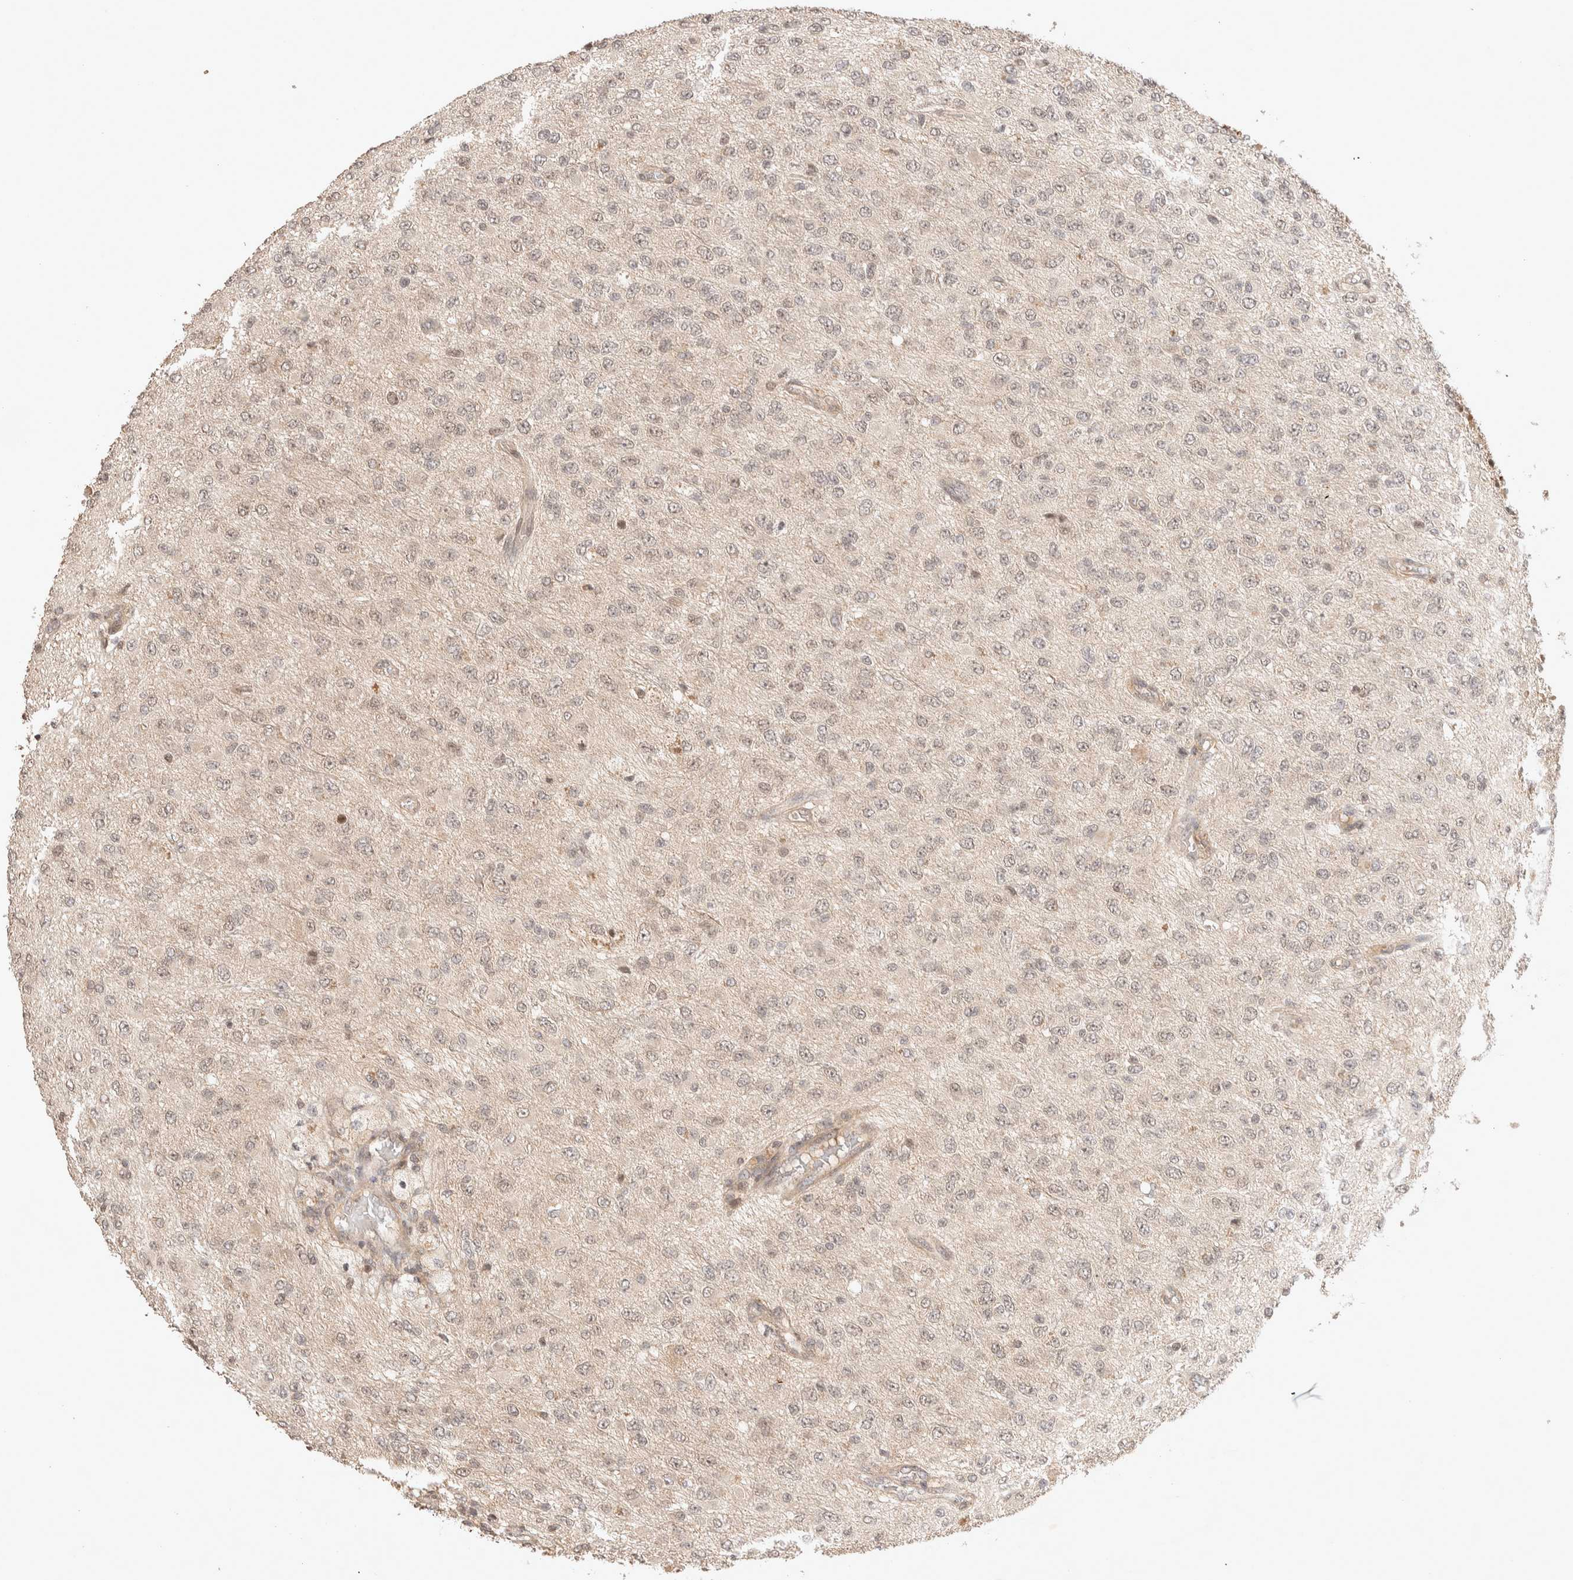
{"staining": {"intensity": "weak", "quantity": "<25%", "location": "nuclear"}, "tissue": "glioma", "cell_type": "Tumor cells", "image_type": "cancer", "snomed": [{"axis": "morphology", "description": "Glioma, malignant, High grade"}, {"axis": "topography", "description": "pancreas cauda"}], "caption": "Tumor cells are negative for brown protein staining in malignant glioma (high-grade). (DAB (3,3'-diaminobenzidine) immunohistochemistry, high magnification).", "gene": "THRA", "patient": {"sex": "male", "age": 60}}